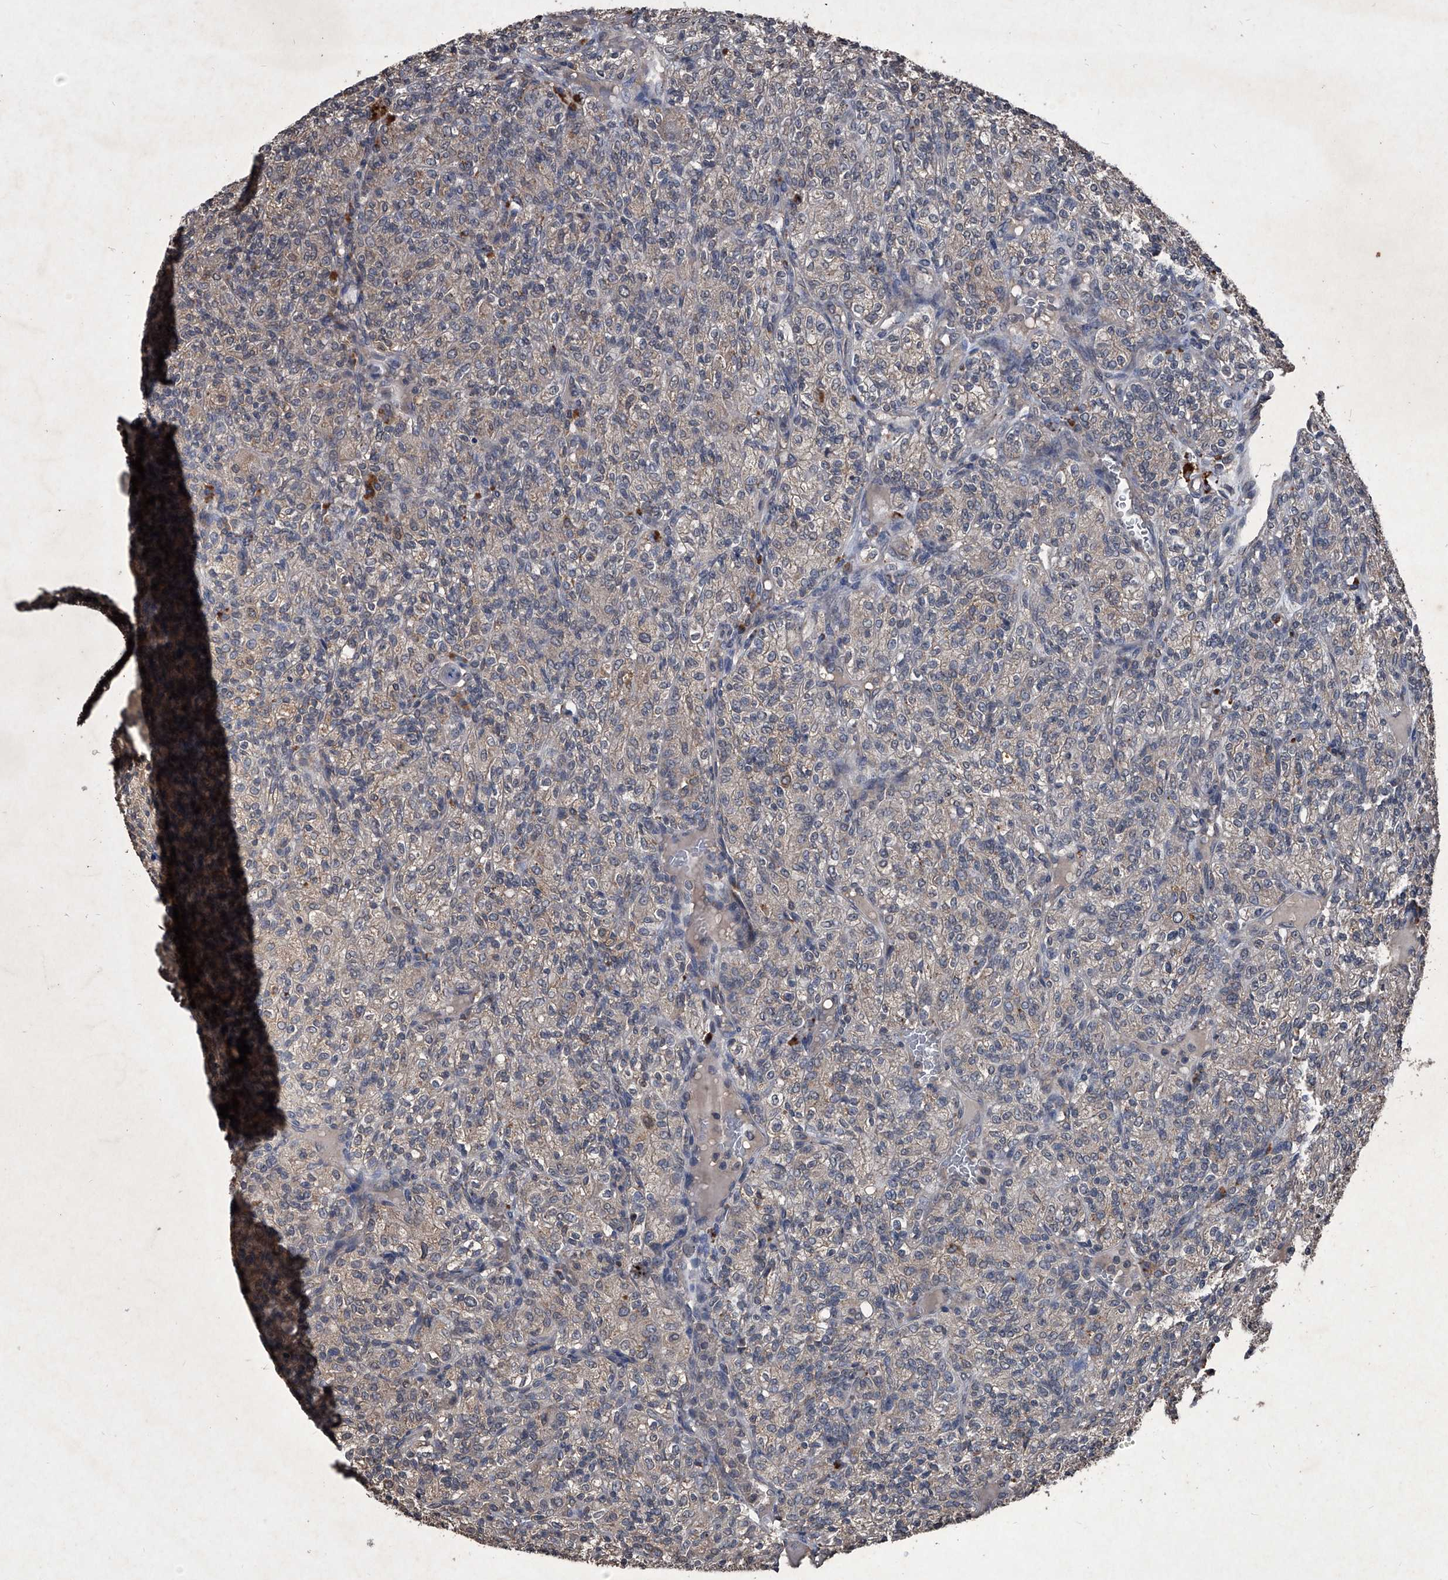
{"staining": {"intensity": "weak", "quantity": "<25%", "location": "cytoplasmic/membranous"}, "tissue": "renal cancer", "cell_type": "Tumor cells", "image_type": "cancer", "snomed": [{"axis": "morphology", "description": "Adenocarcinoma, NOS"}, {"axis": "topography", "description": "Kidney"}], "caption": "DAB (3,3'-diaminobenzidine) immunohistochemical staining of adenocarcinoma (renal) exhibits no significant expression in tumor cells.", "gene": "MAPKAP1", "patient": {"sex": "male", "age": 77}}